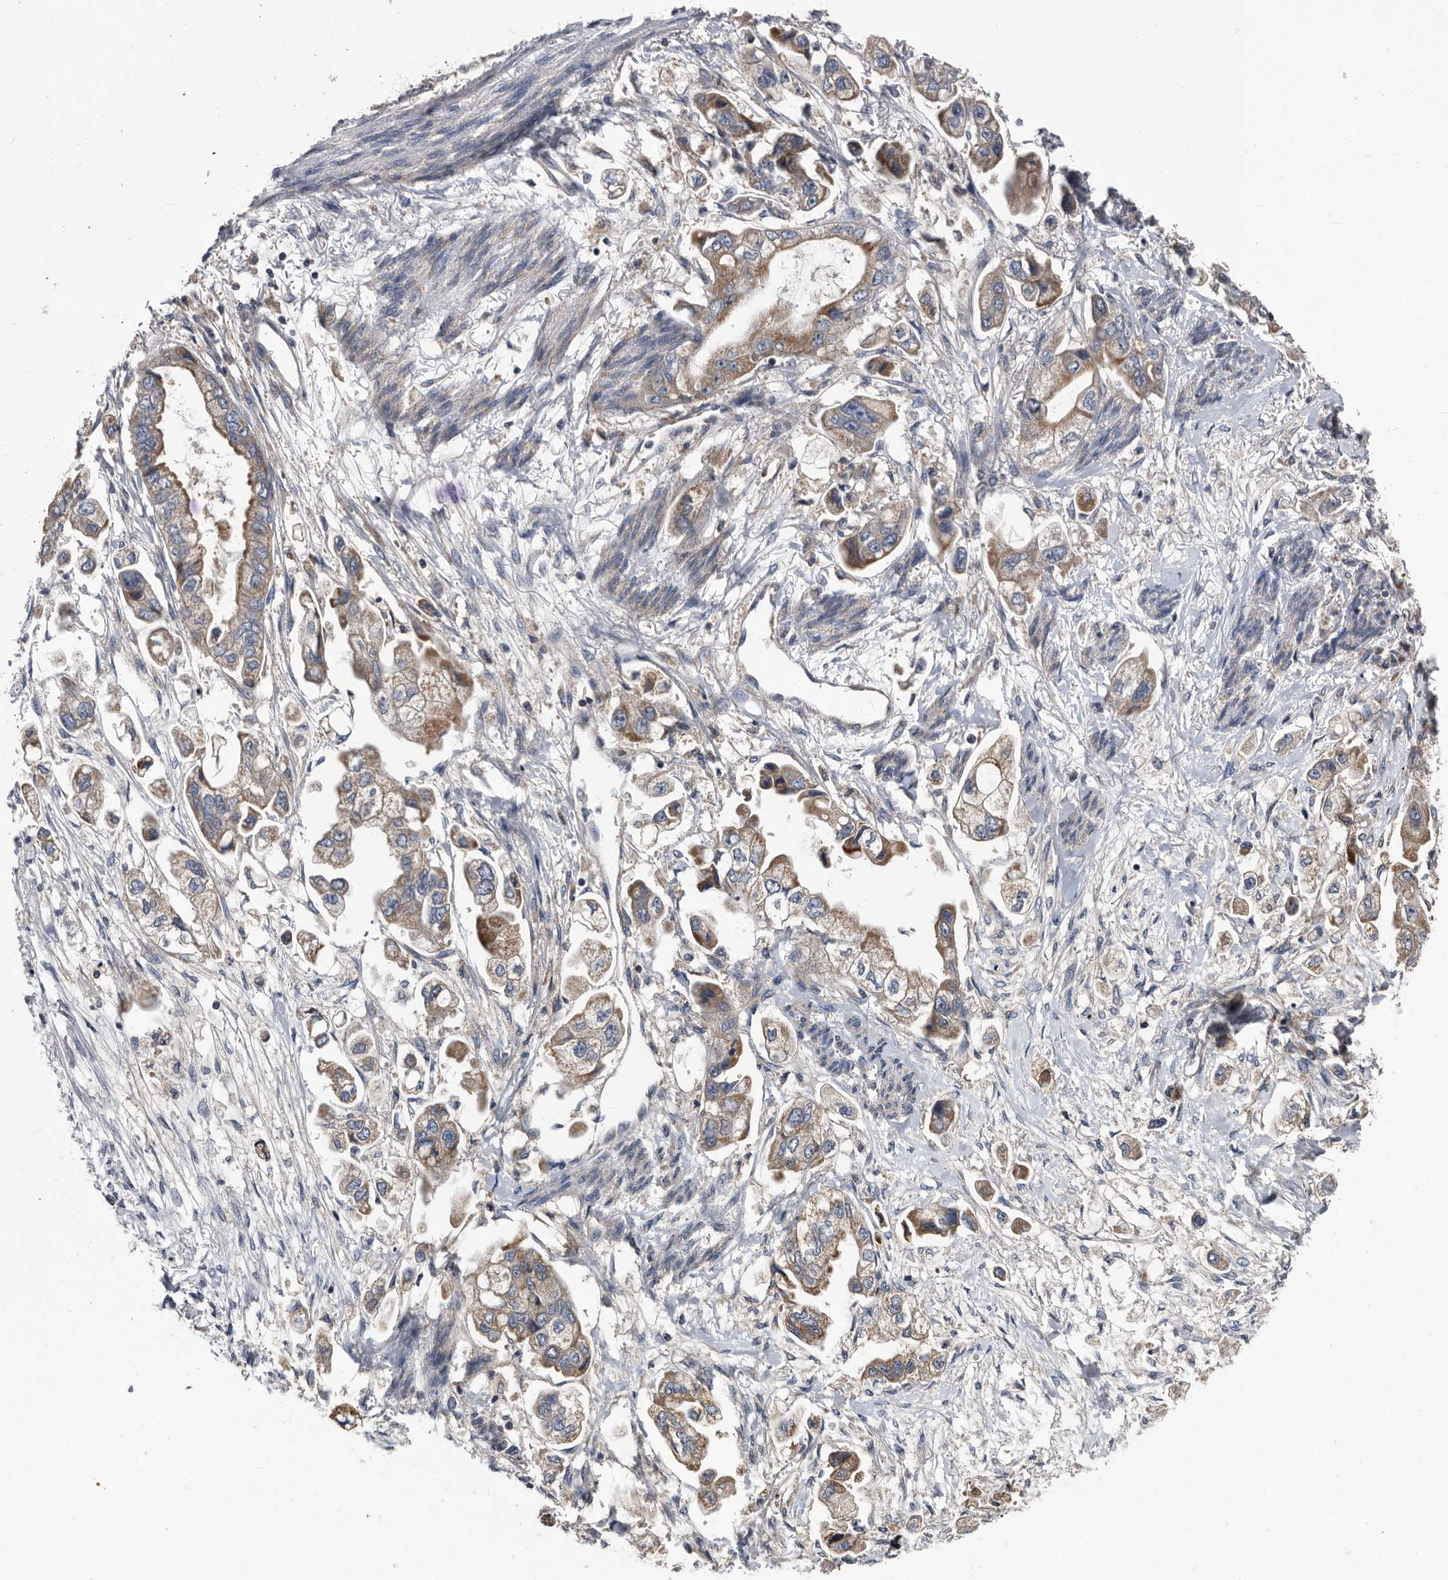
{"staining": {"intensity": "moderate", "quantity": ">75%", "location": "cytoplasmic/membranous"}, "tissue": "stomach cancer", "cell_type": "Tumor cells", "image_type": "cancer", "snomed": [{"axis": "morphology", "description": "Adenocarcinoma, NOS"}, {"axis": "topography", "description": "Stomach"}], "caption": "Immunohistochemistry image of adenocarcinoma (stomach) stained for a protein (brown), which displays medium levels of moderate cytoplasmic/membranous positivity in about >75% of tumor cells.", "gene": "DTNBP1", "patient": {"sex": "male", "age": 62}}